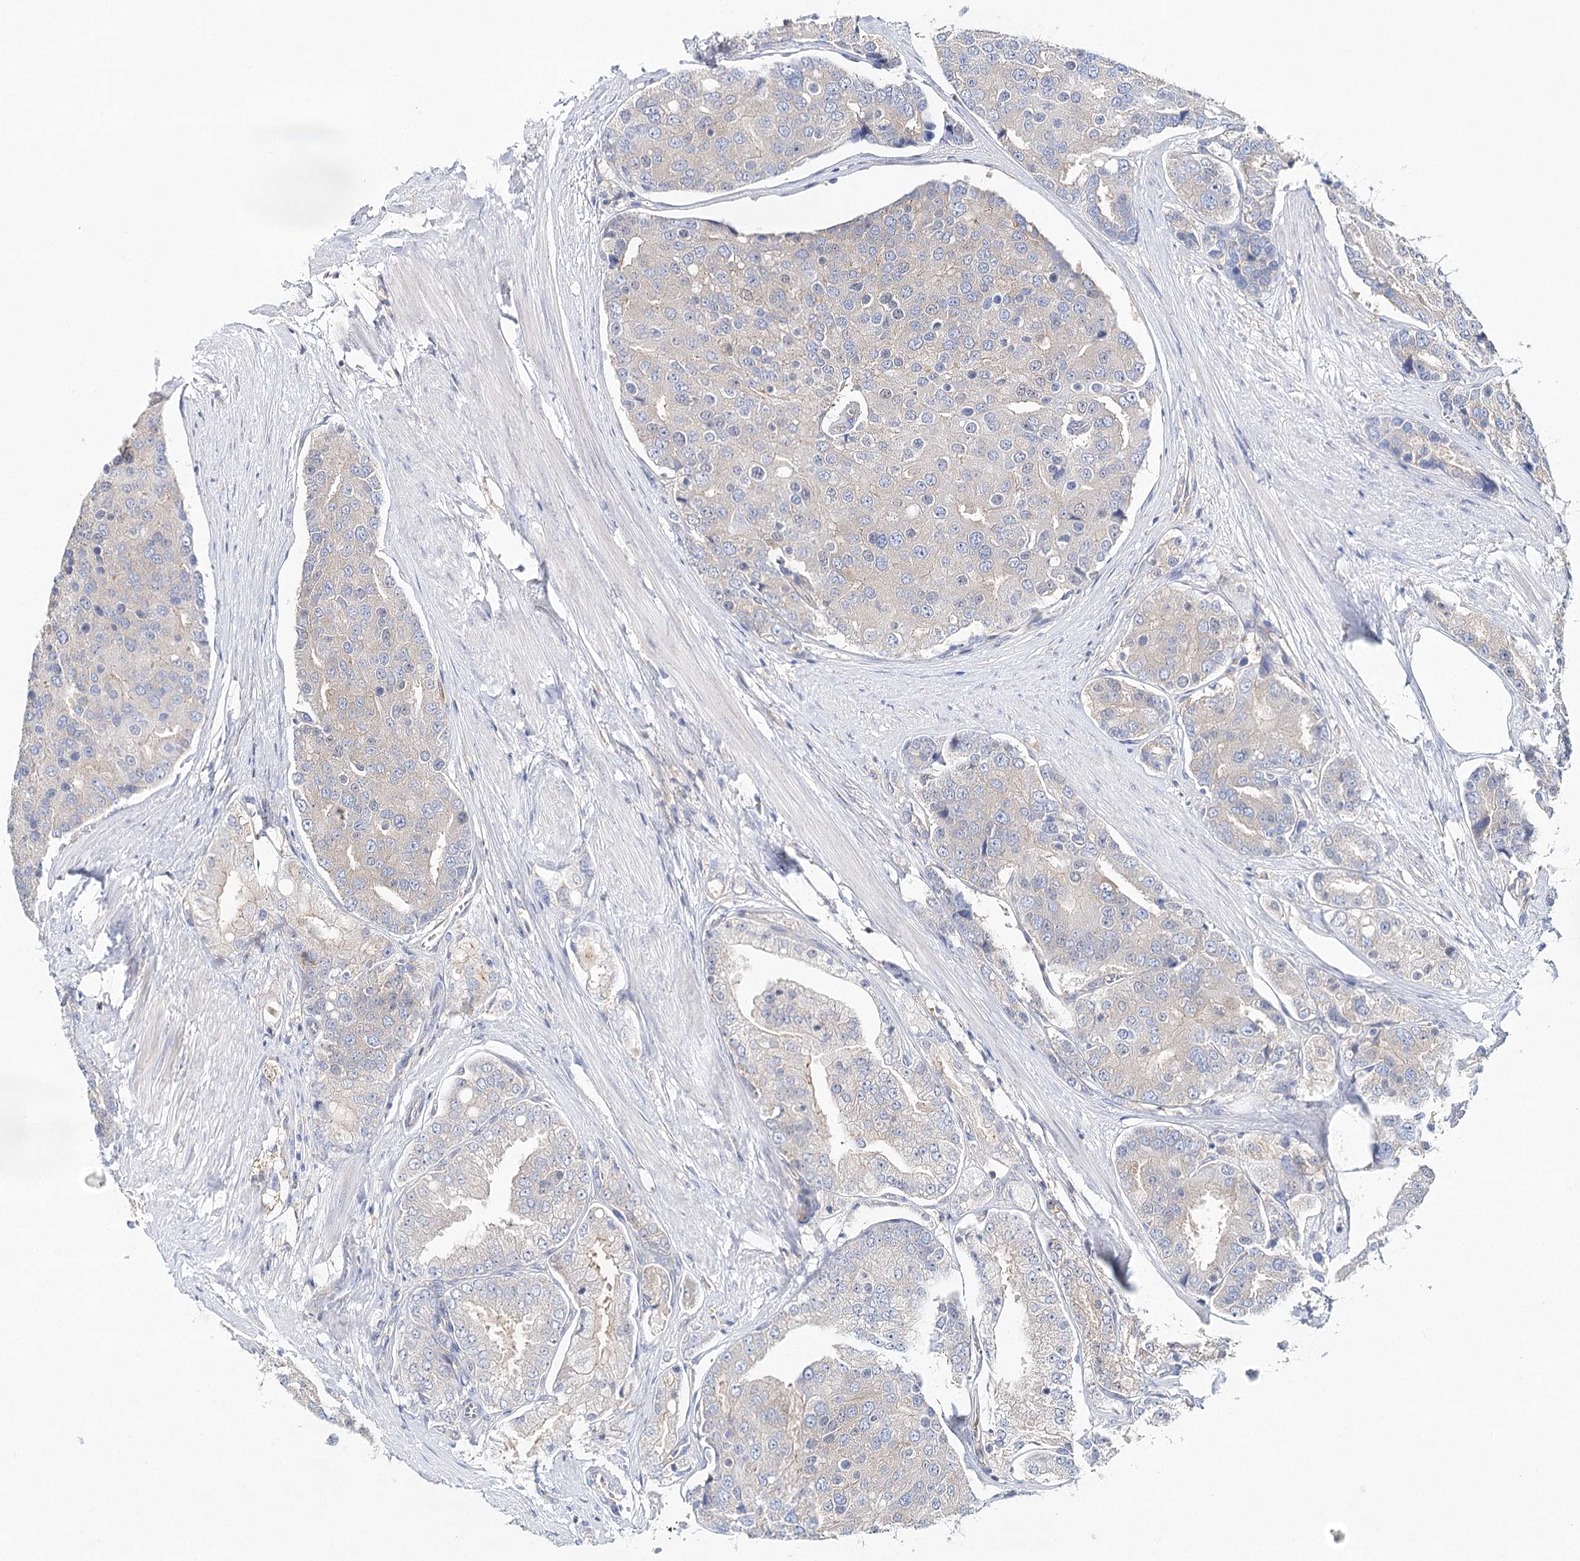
{"staining": {"intensity": "negative", "quantity": "none", "location": "none"}, "tissue": "prostate cancer", "cell_type": "Tumor cells", "image_type": "cancer", "snomed": [{"axis": "morphology", "description": "Adenocarcinoma, High grade"}, {"axis": "topography", "description": "Prostate"}], "caption": "An immunohistochemistry image of prostate cancer (adenocarcinoma (high-grade)) is shown. There is no staining in tumor cells of prostate cancer (adenocarcinoma (high-grade)). The staining was performed using DAB (3,3'-diaminobenzidine) to visualize the protein expression in brown, while the nuclei were stained in blue with hematoxylin (Magnification: 20x).", "gene": "ABRAXAS2", "patient": {"sex": "male", "age": 50}}